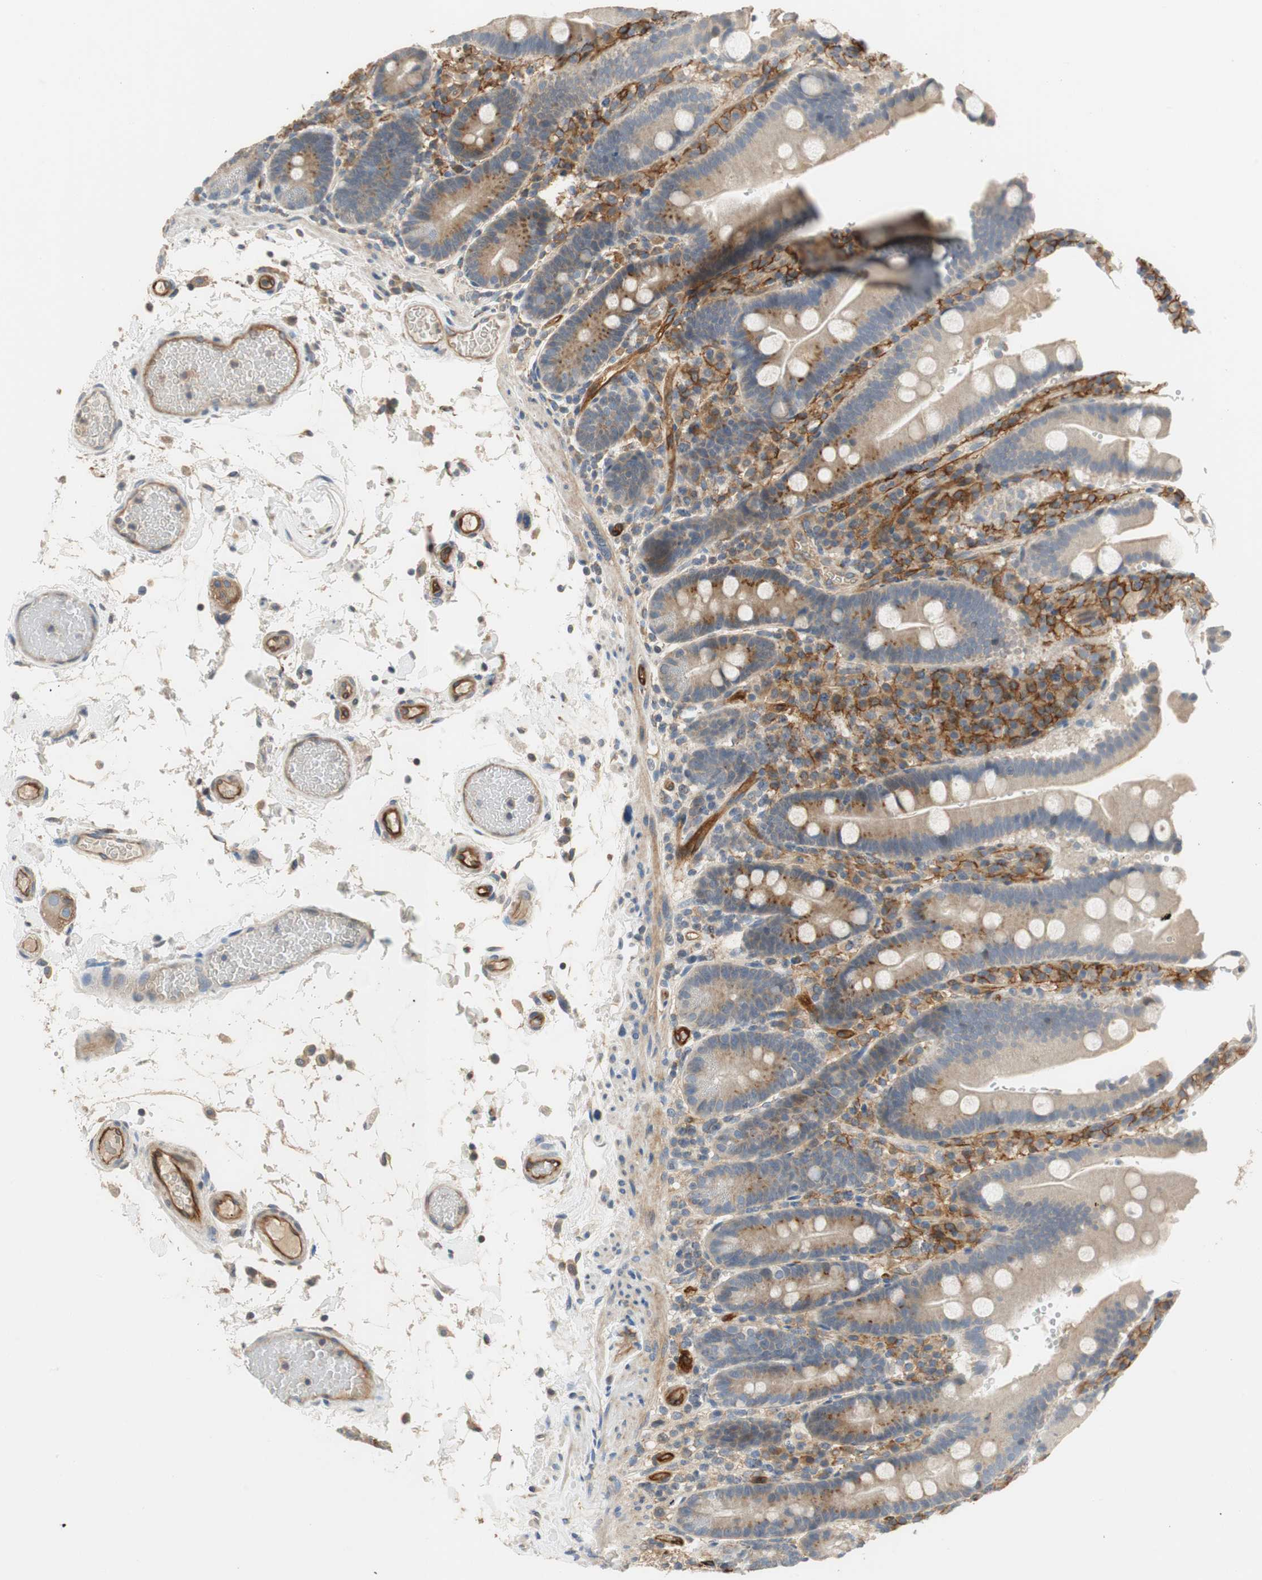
{"staining": {"intensity": "weak", "quantity": ">75%", "location": "cytoplasmic/membranous"}, "tissue": "duodenum", "cell_type": "Glandular cells", "image_type": "normal", "snomed": [{"axis": "morphology", "description": "Normal tissue, NOS"}, {"axis": "topography", "description": "Small intestine, NOS"}], "caption": "This micrograph exhibits benign duodenum stained with immunohistochemistry to label a protein in brown. The cytoplasmic/membranous of glandular cells show weak positivity for the protein. Nuclei are counter-stained blue.", "gene": "ALPL", "patient": {"sex": "female", "age": 71}}